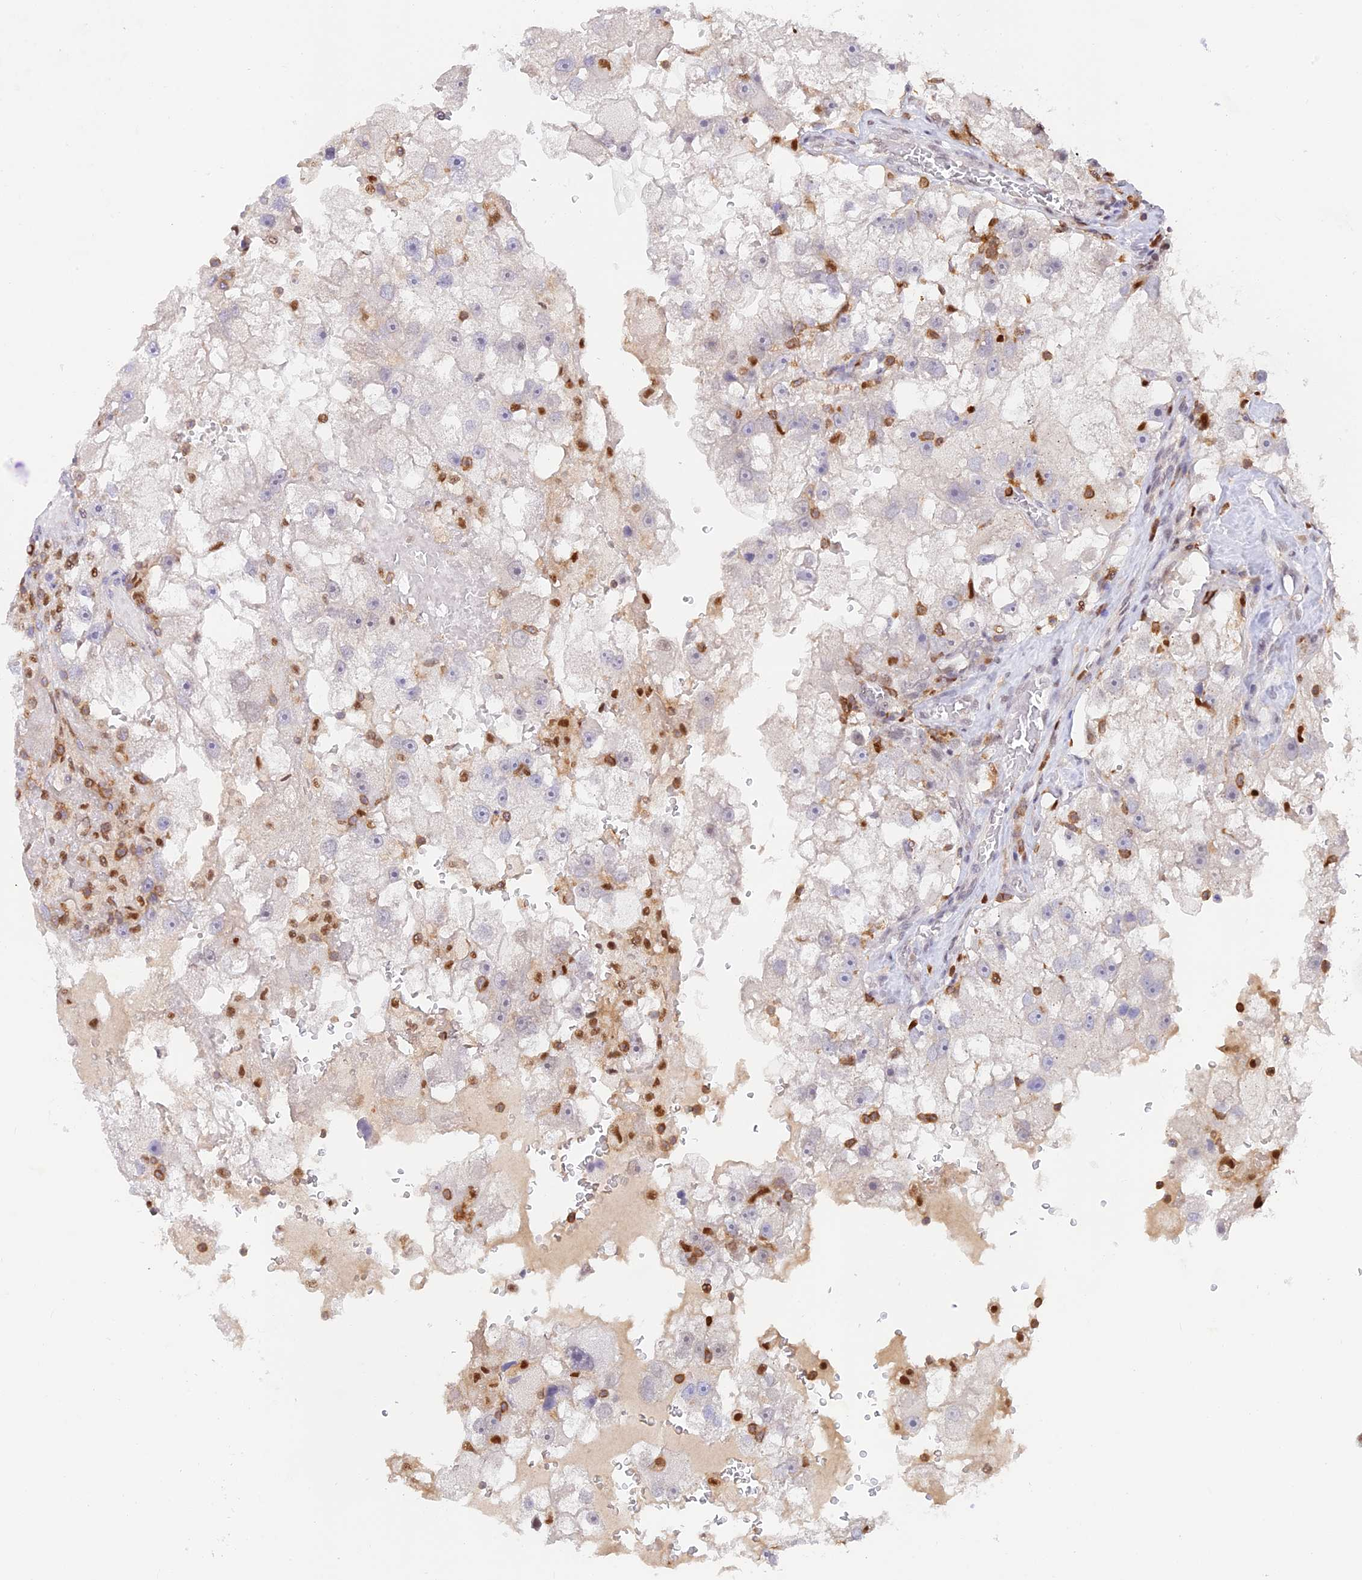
{"staining": {"intensity": "negative", "quantity": "none", "location": "none"}, "tissue": "renal cancer", "cell_type": "Tumor cells", "image_type": "cancer", "snomed": [{"axis": "morphology", "description": "Adenocarcinoma, NOS"}, {"axis": "topography", "description": "Kidney"}], "caption": "High magnification brightfield microscopy of renal cancer stained with DAB (3,3'-diaminobenzidine) (brown) and counterstained with hematoxylin (blue): tumor cells show no significant expression.", "gene": "DENND1C", "patient": {"sex": "male", "age": 63}}